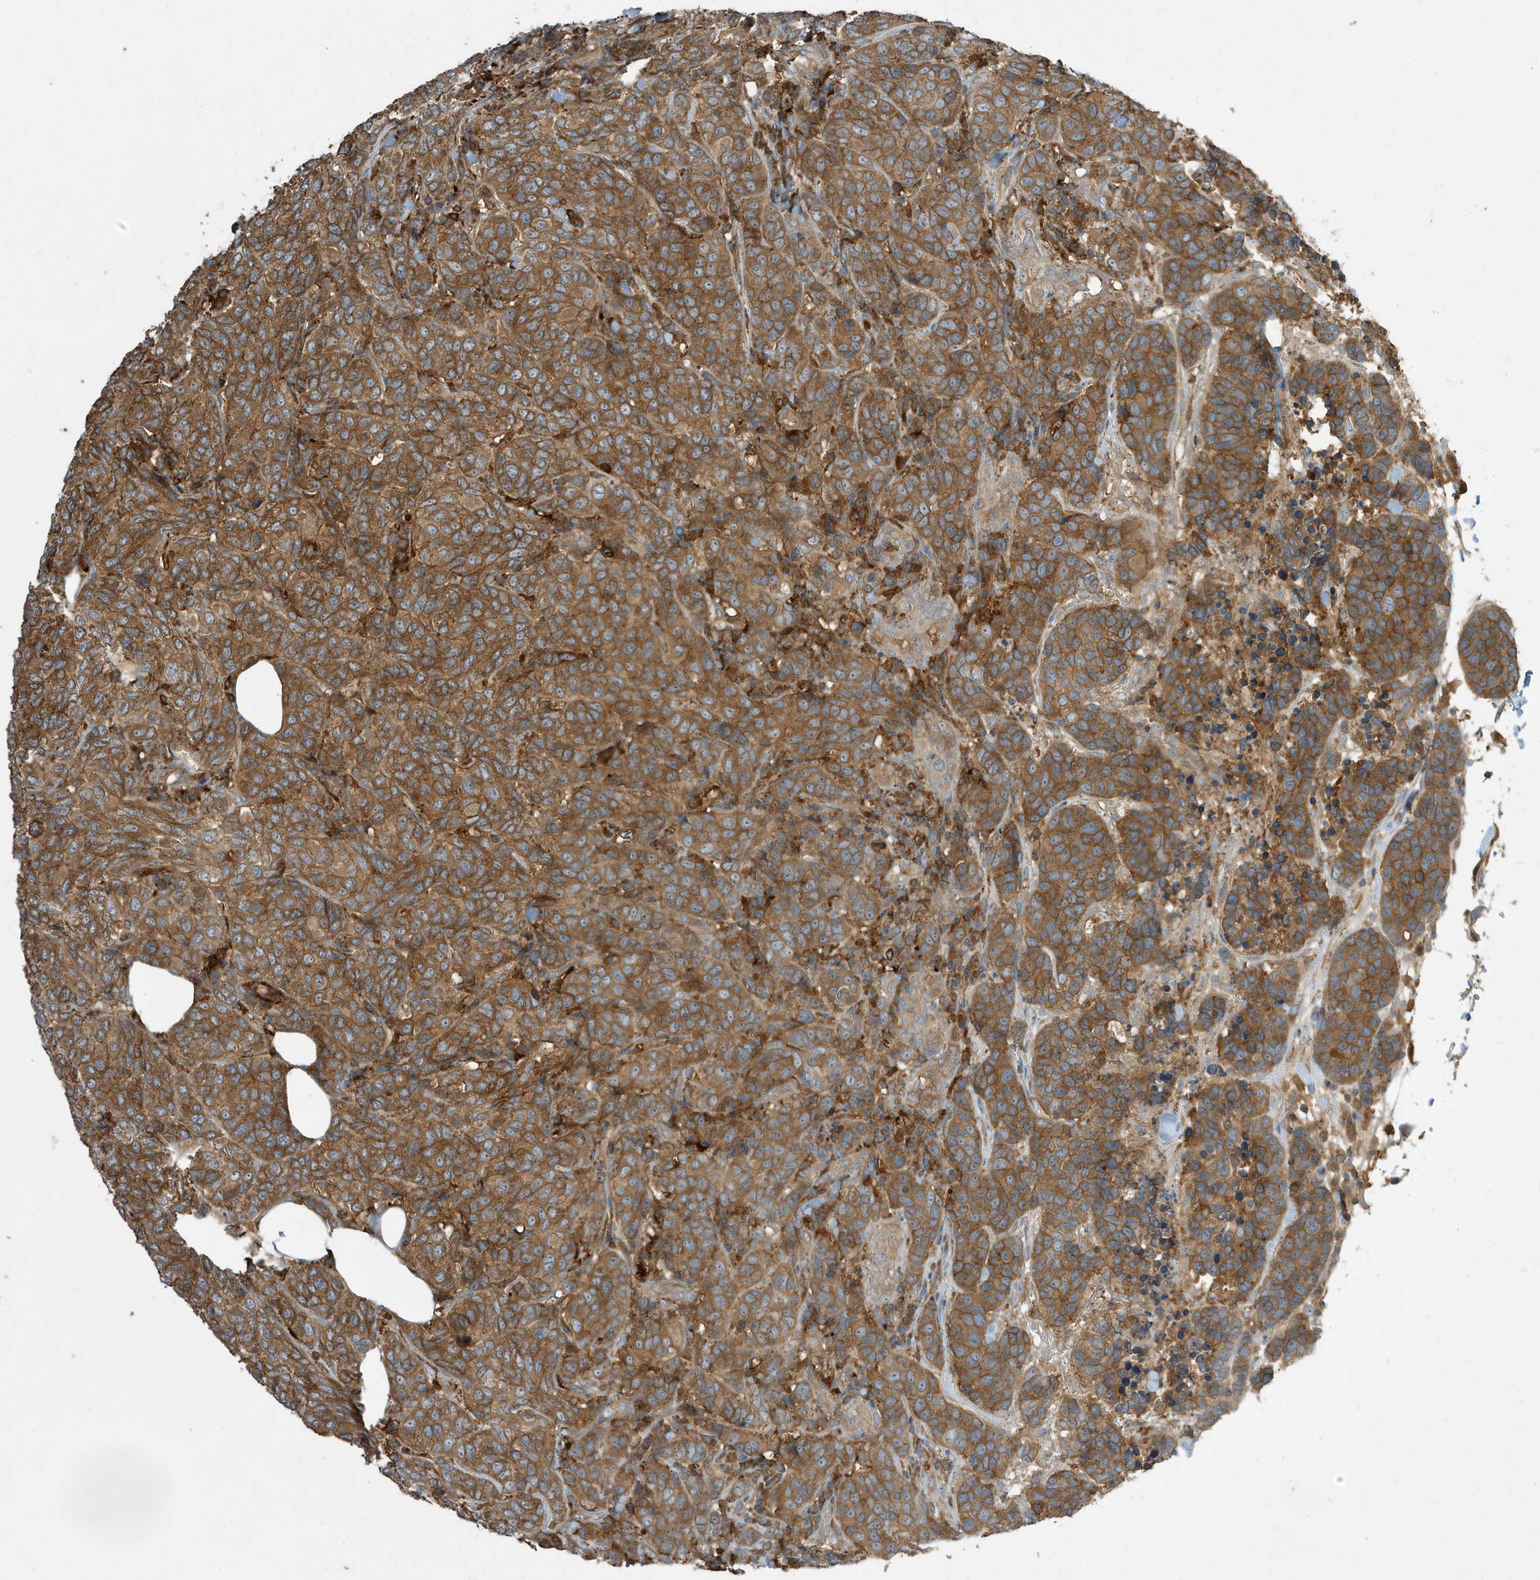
{"staining": {"intensity": "strong", "quantity": ">75%", "location": "cytoplasmic/membranous"}, "tissue": "breast cancer", "cell_type": "Tumor cells", "image_type": "cancer", "snomed": [{"axis": "morphology", "description": "Duct carcinoma"}, {"axis": "topography", "description": "Breast"}], "caption": "Breast intraductal carcinoma stained for a protein (brown) displays strong cytoplasmic/membranous positive expression in approximately >75% of tumor cells.", "gene": "ABTB1", "patient": {"sex": "female", "age": 55}}